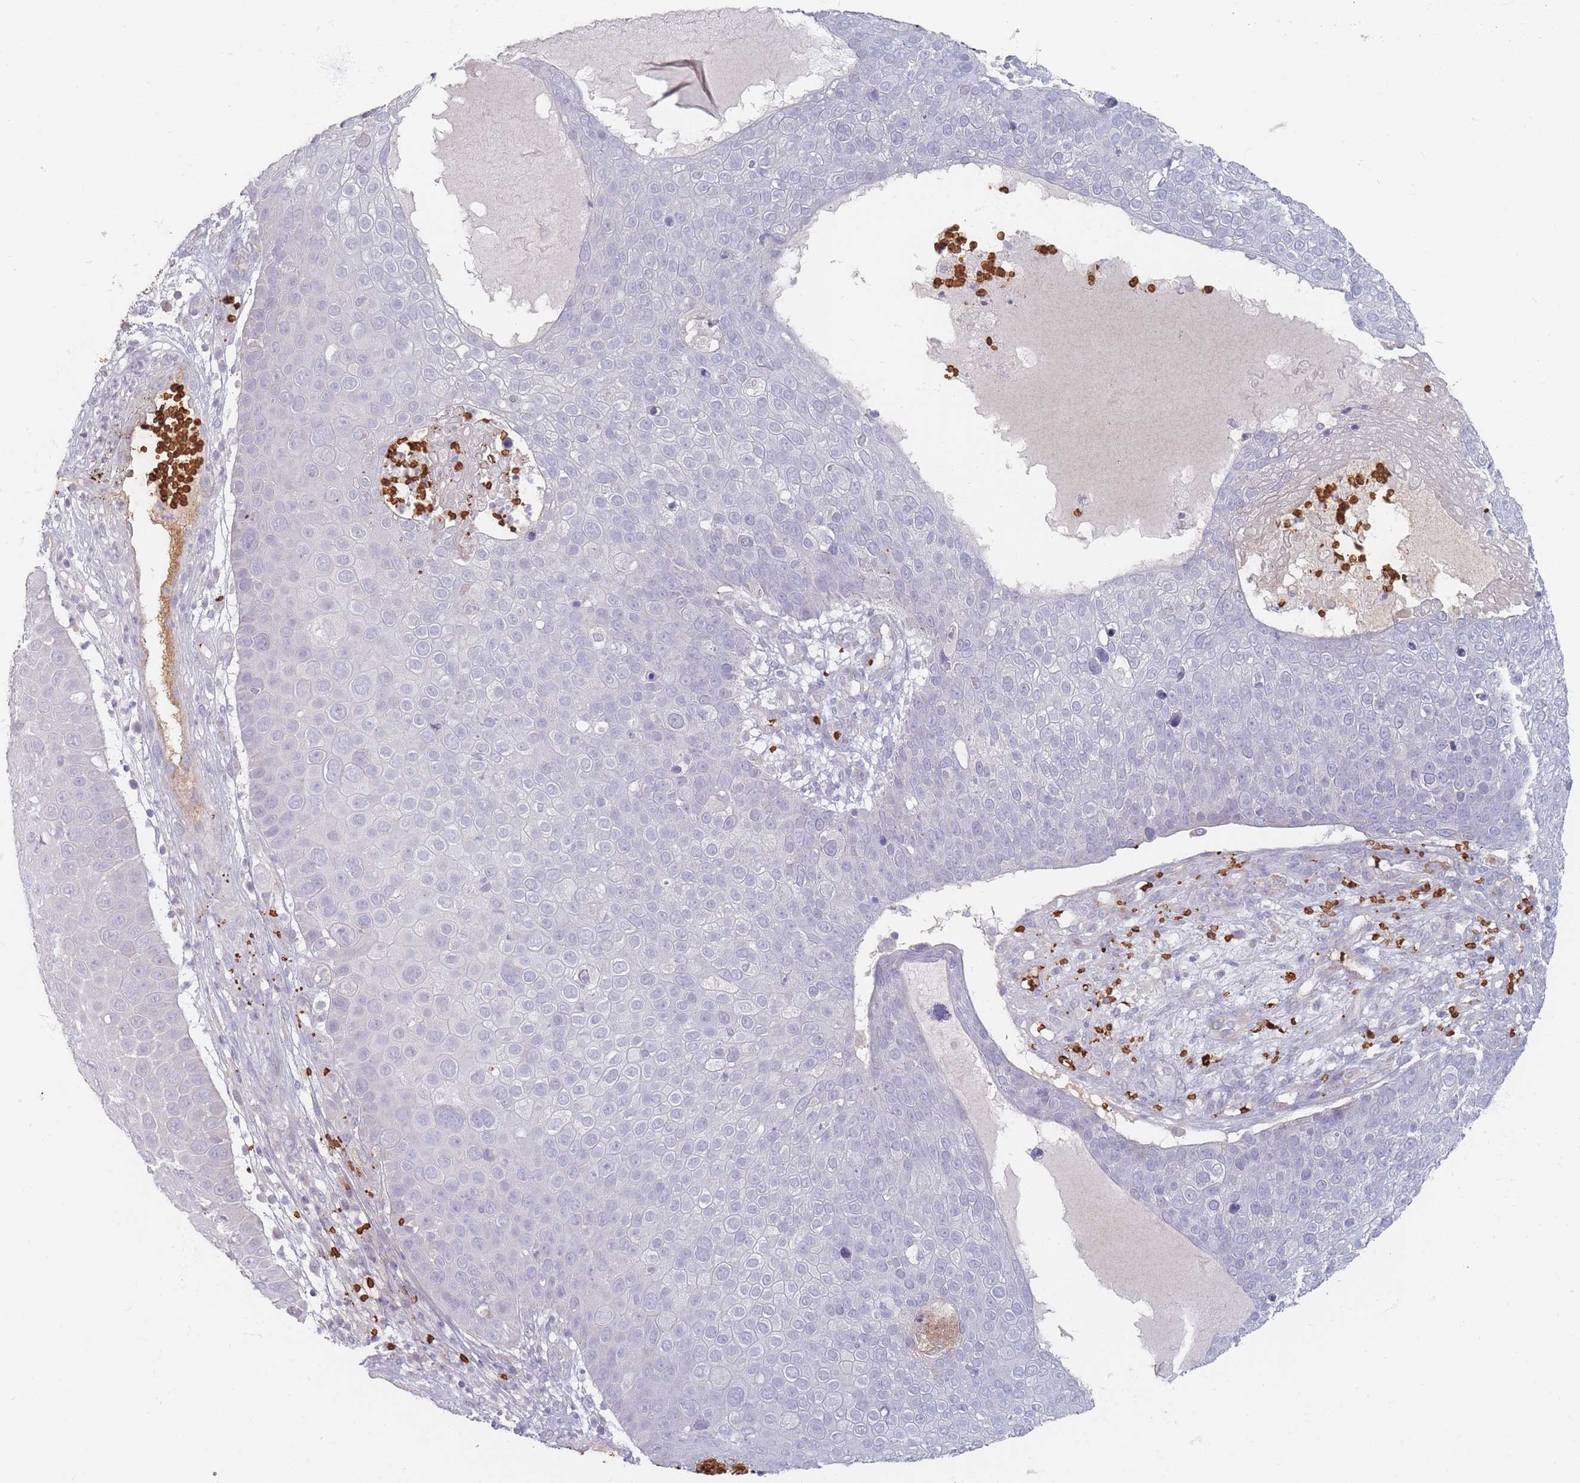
{"staining": {"intensity": "negative", "quantity": "none", "location": "none"}, "tissue": "skin cancer", "cell_type": "Tumor cells", "image_type": "cancer", "snomed": [{"axis": "morphology", "description": "Squamous cell carcinoma, NOS"}, {"axis": "topography", "description": "Skin"}], "caption": "Tumor cells show no significant positivity in squamous cell carcinoma (skin).", "gene": "SLC2A6", "patient": {"sex": "male", "age": 71}}